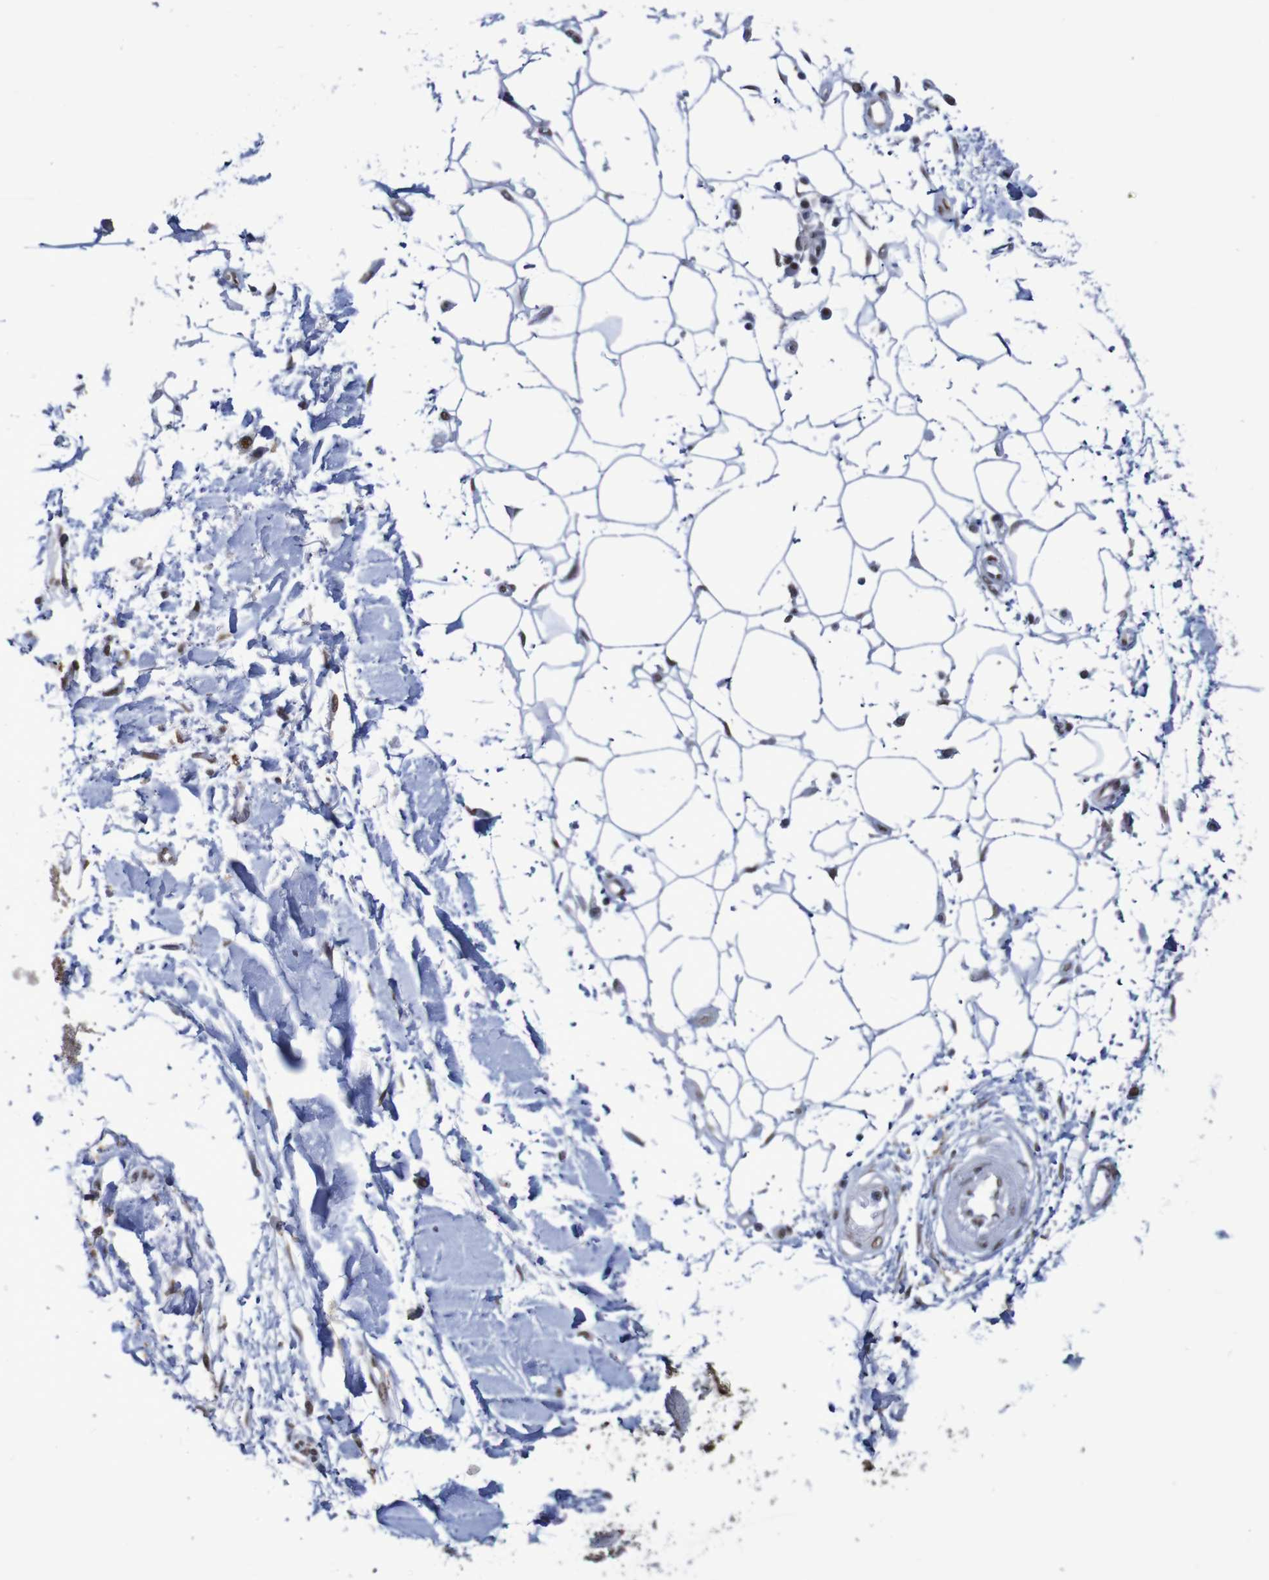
{"staining": {"intensity": "moderate", "quantity": ">75%", "location": "nuclear"}, "tissue": "adipose tissue", "cell_type": "Adipocytes", "image_type": "normal", "snomed": [{"axis": "morphology", "description": "Squamous cell carcinoma, NOS"}, {"axis": "topography", "description": "Skin"}], "caption": "Moderate nuclear protein expression is identified in approximately >75% of adipocytes in adipose tissue.", "gene": "MRTFB", "patient": {"sex": "male", "age": 83}}